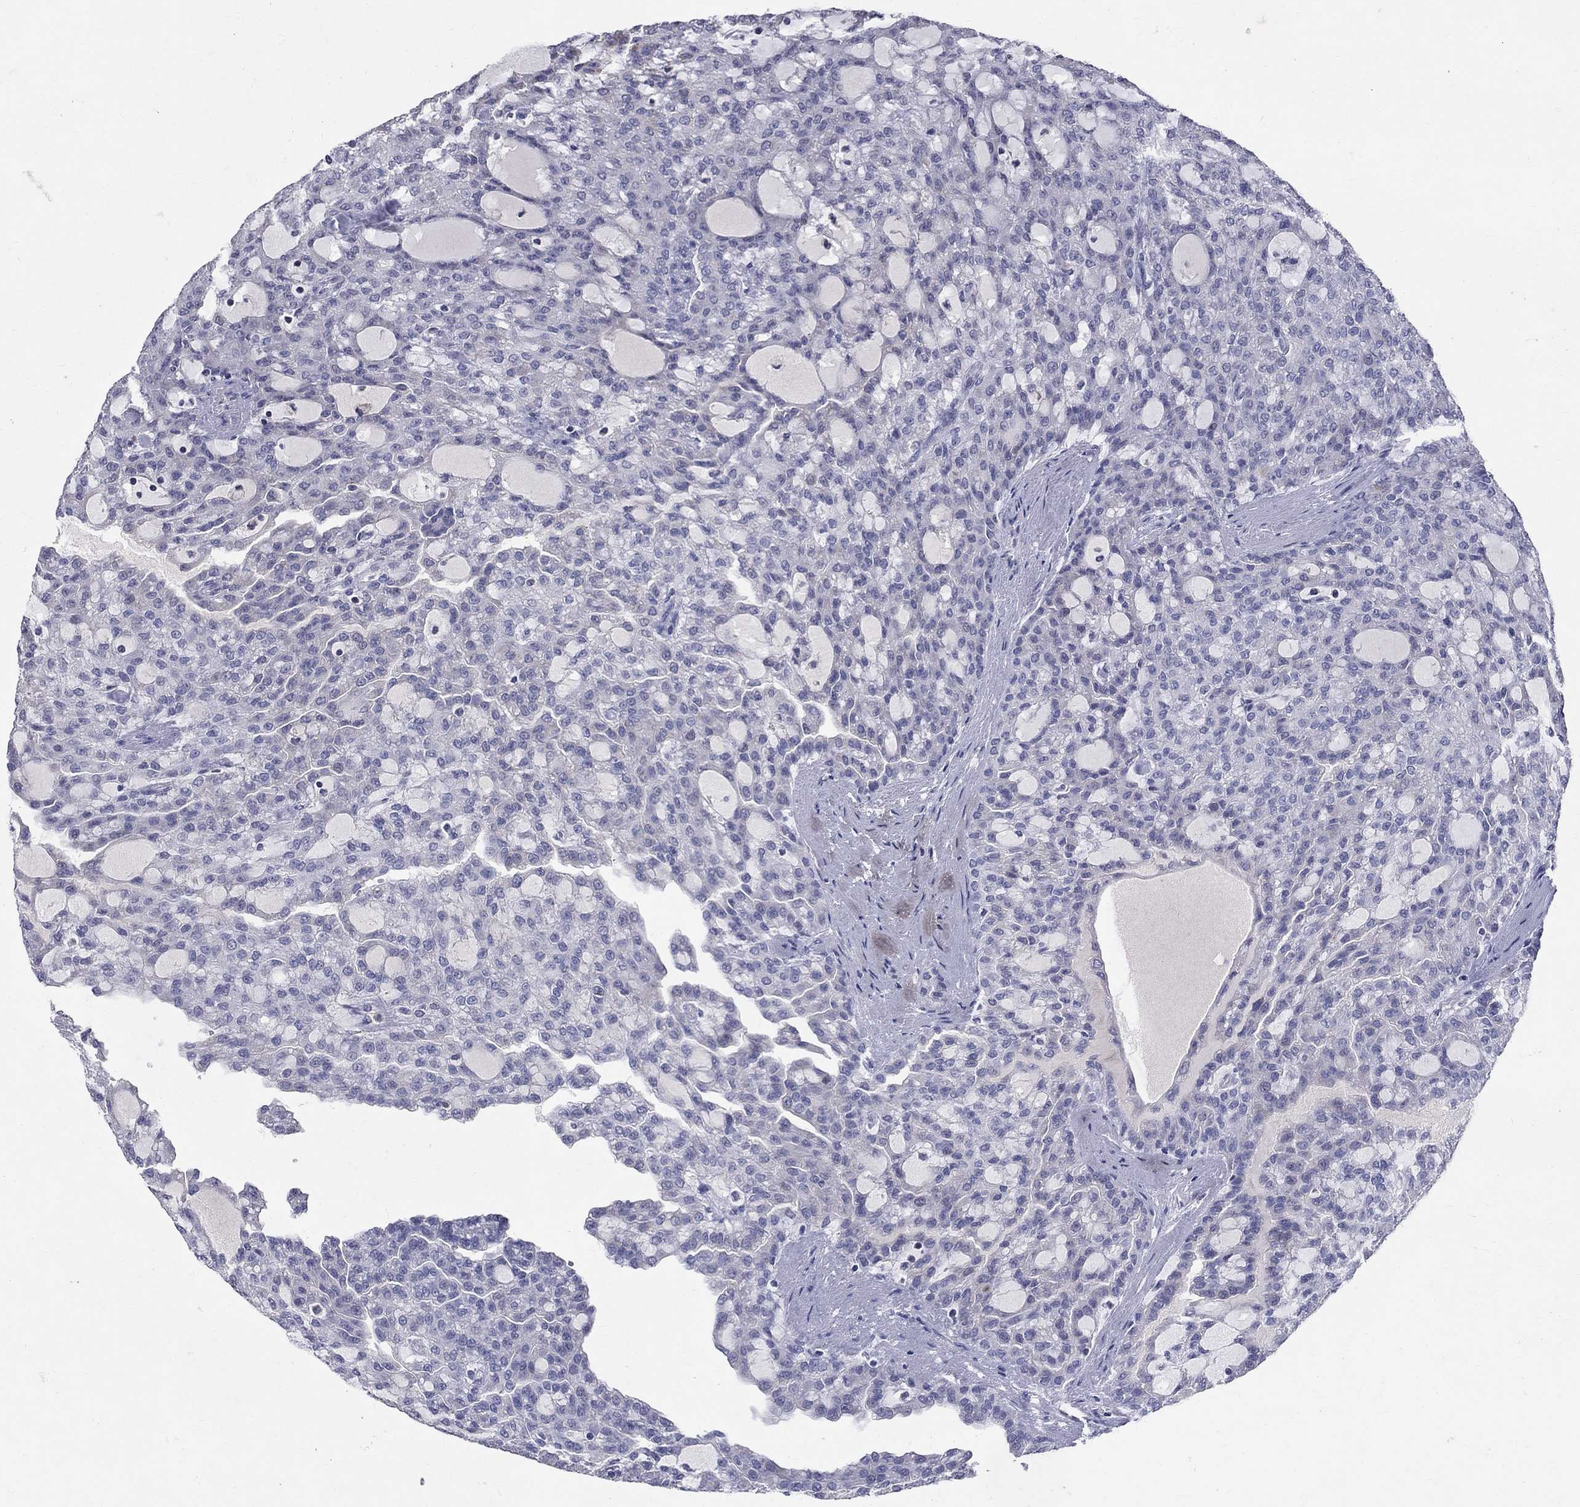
{"staining": {"intensity": "negative", "quantity": "none", "location": "none"}, "tissue": "renal cancer", "cell_type": "Tumor cells", "image_type": "cancer", "snomed": [{"axis": "morphology", "description": "Adenocarcinoma, NOS"}, {"axis": "topography", "description": "Kidney"}], "caption": "A high-resolution image shows immunohistochemistry (IHC) staining of adenocarcinoma (renal), which demonstrates no significant positivity in tumor cells.", "gene": "SLC4A10", "patient": {"sex": "male", "age": 63}}